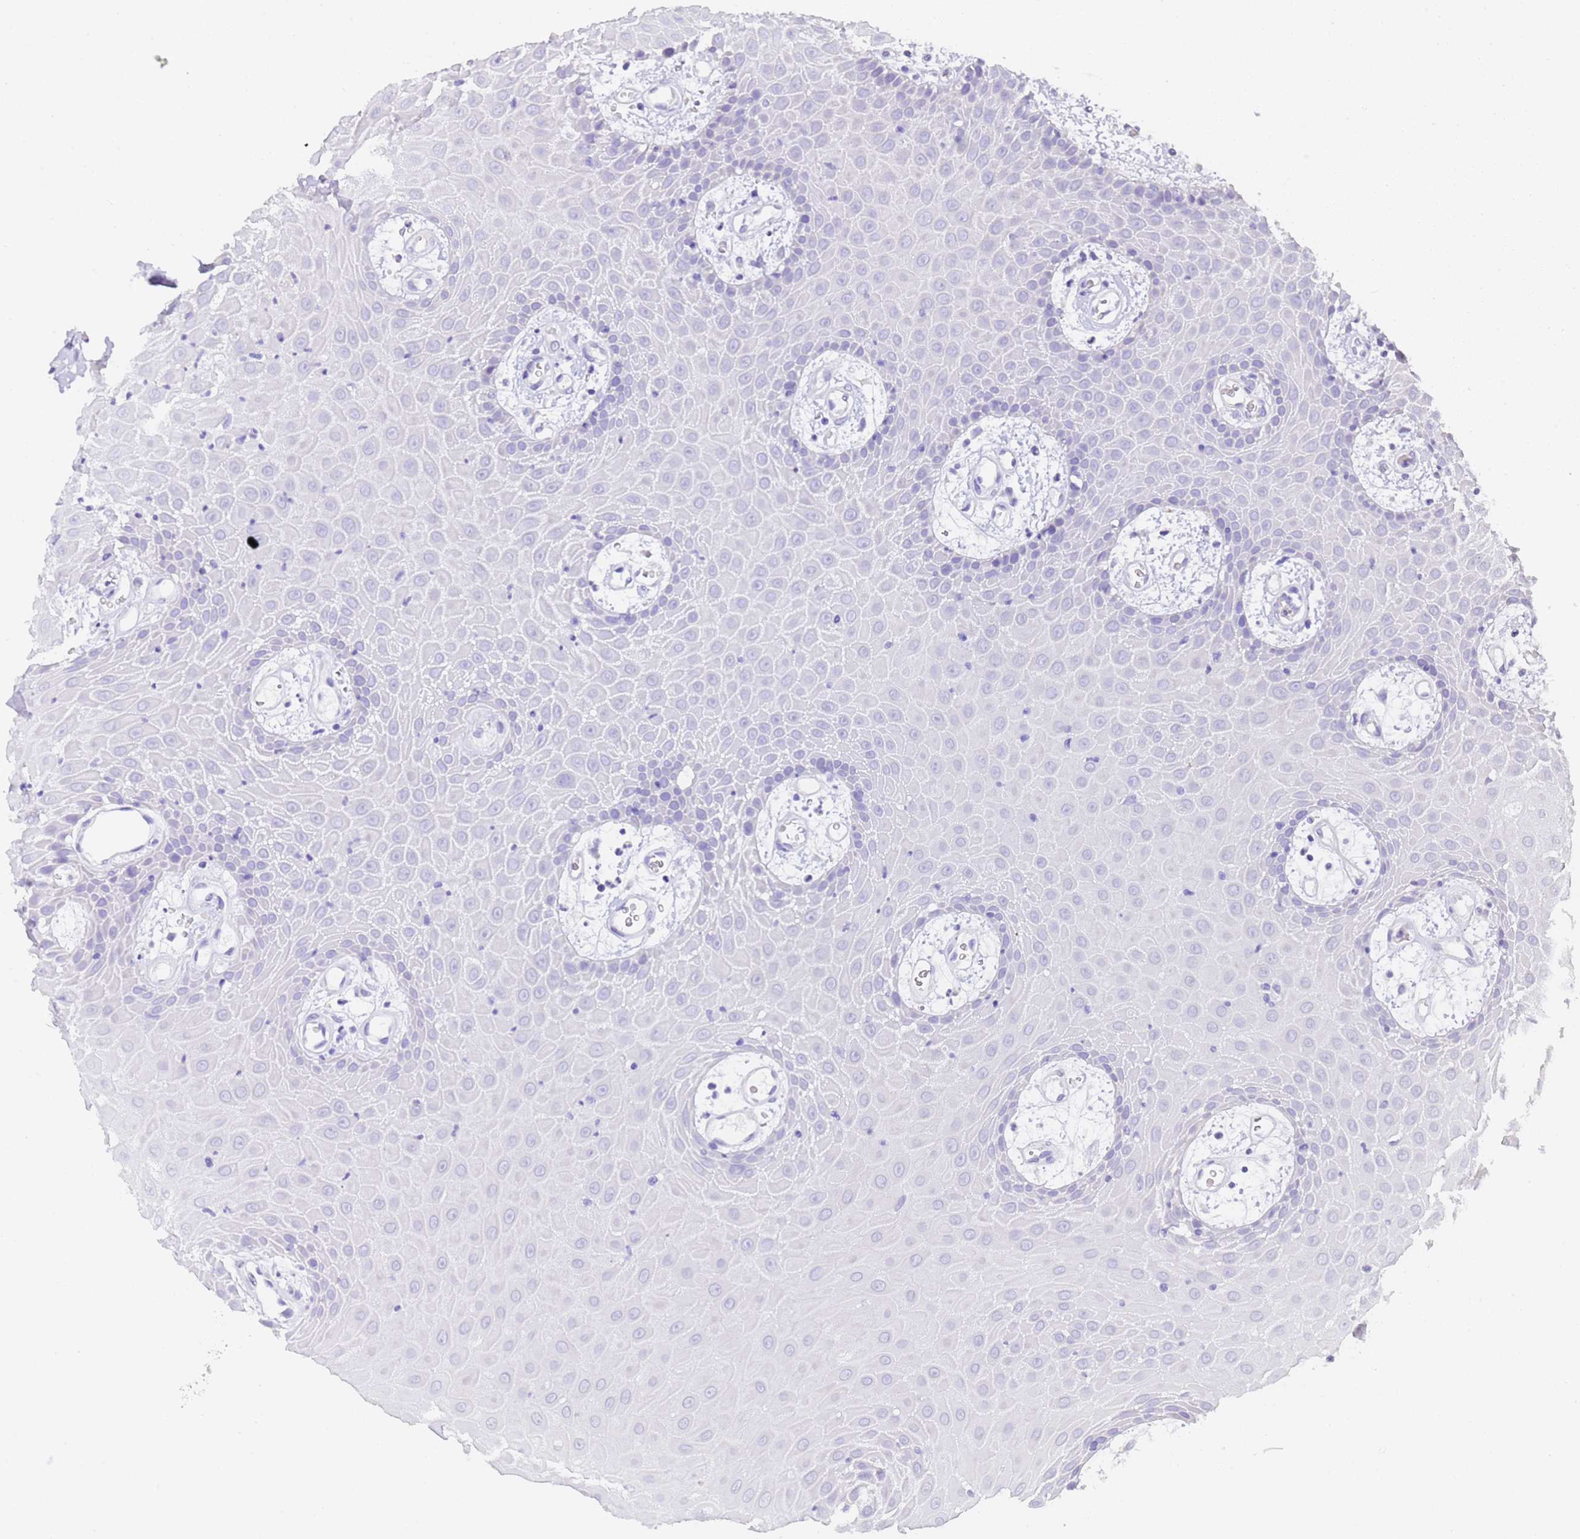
{"staining": {"intensity": "negative", "quantity": "none", "location": "none"}, "tissue": "oral mucosa", "cell_type": "Squamous epithelial cells", "image_type": "normal", "snomed": [{"axis": "morphology", "description": "Normal tissue, NOS"}, {"axis": "topography", "description": "Skeletal muscle"}, {"axis": "topography", "description": "Oral tissue"}, {"axis": "topography", "description": "Salivary gland"}, {"axis": "topography", "description": "Peripheral nerve tissue"}], "caption": "IHC image of unremarkable oral mucosa: human oral mucosa stained with DAB displays no significant protein positivity in squamous epithelial cells.", "gene": "GABRA1", "patient": {"sex": "male", "age": 54}}